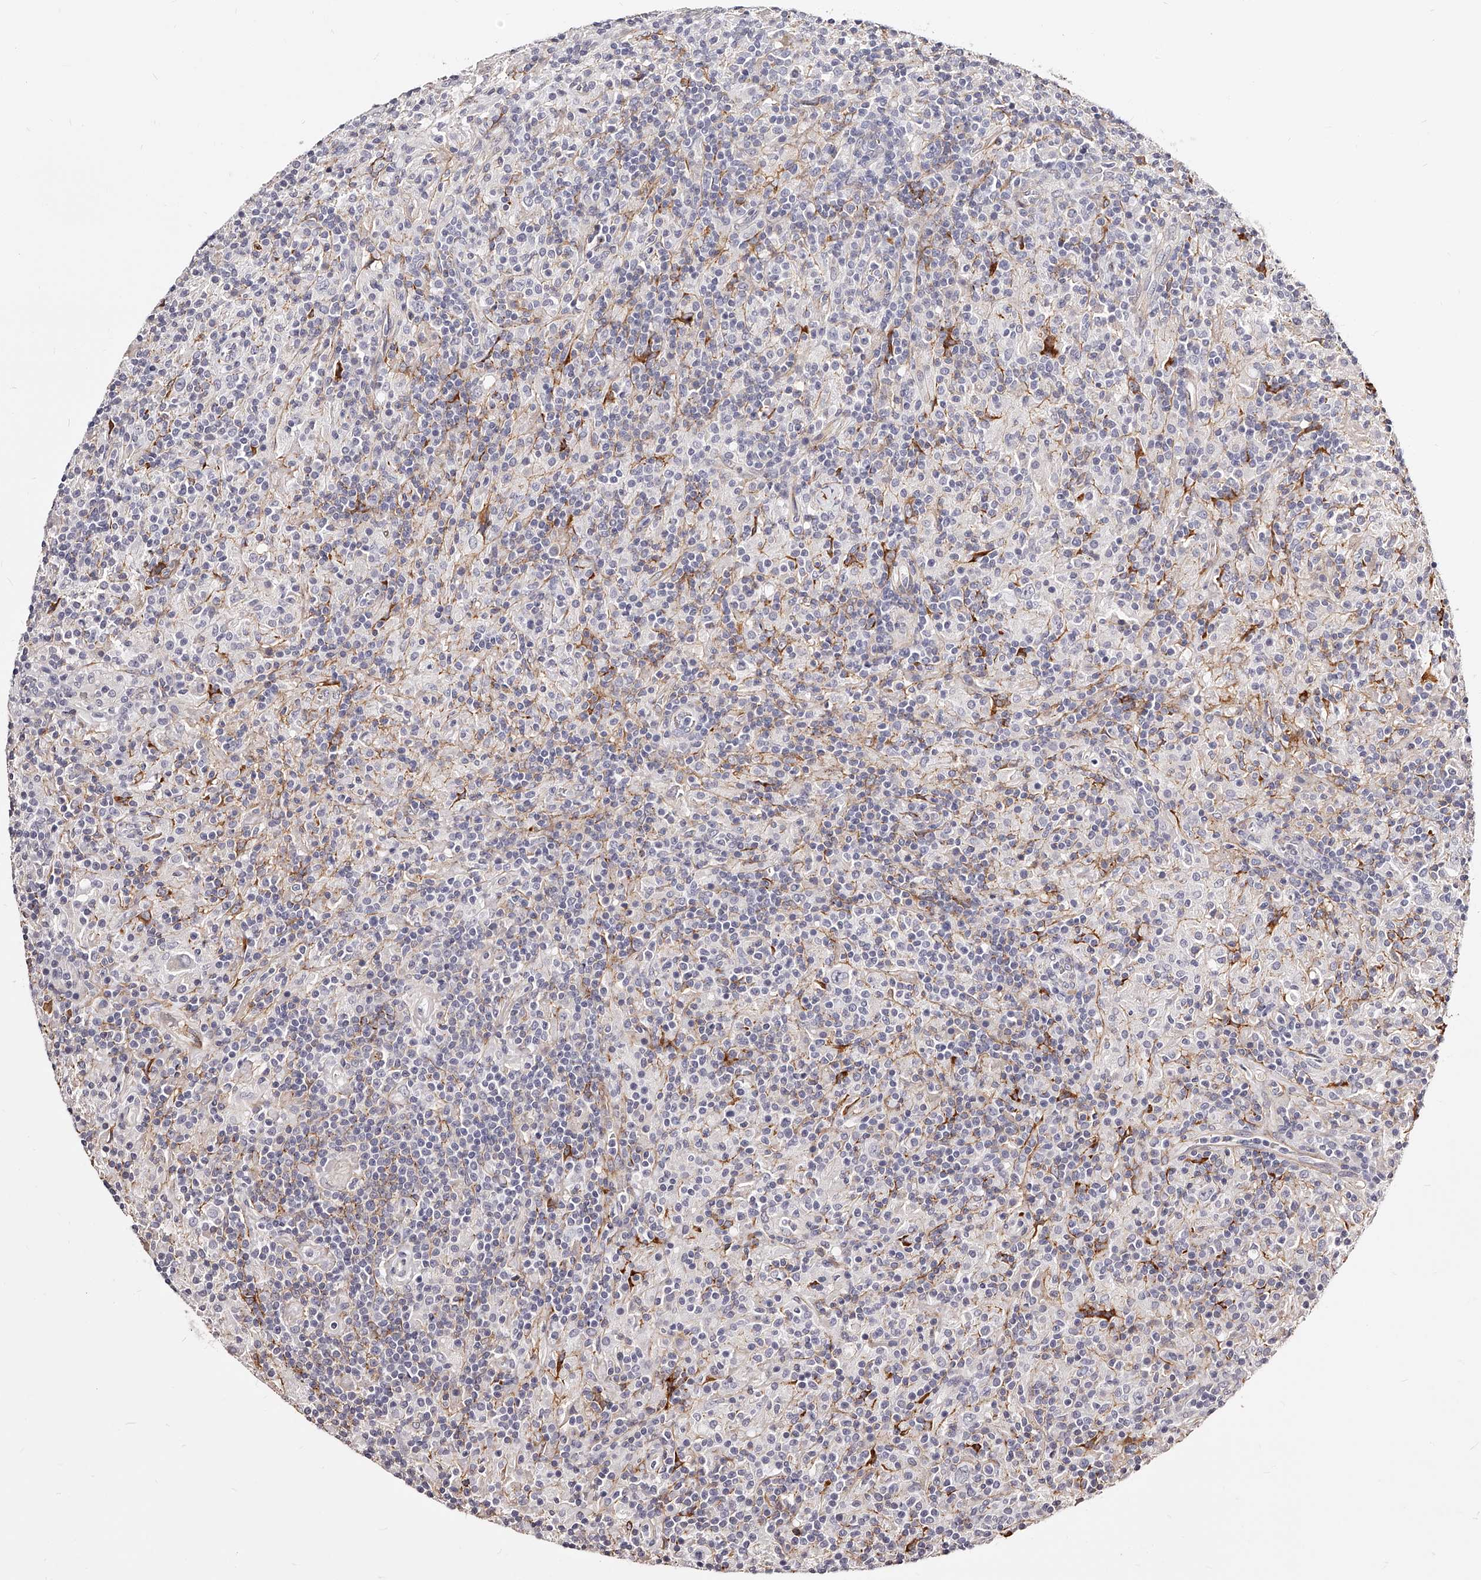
{"staining": {"intensity": "negative", "quantity": "none", "location": "none"}, "tissue": "lymphoma", "cell_type": "Tumor cells", "image_type": "cancer", "snomed": [{"axis": "morphology", "description": "Hodgkin's disease, NOS"}, {"axis": "topography", "description": "Lymph node"}], "caption": "Image shows no protein positivity in tumor cells of lymphoma tissue.", "gene": "CD82", "patient": {"sex": "male", "age": 70}}